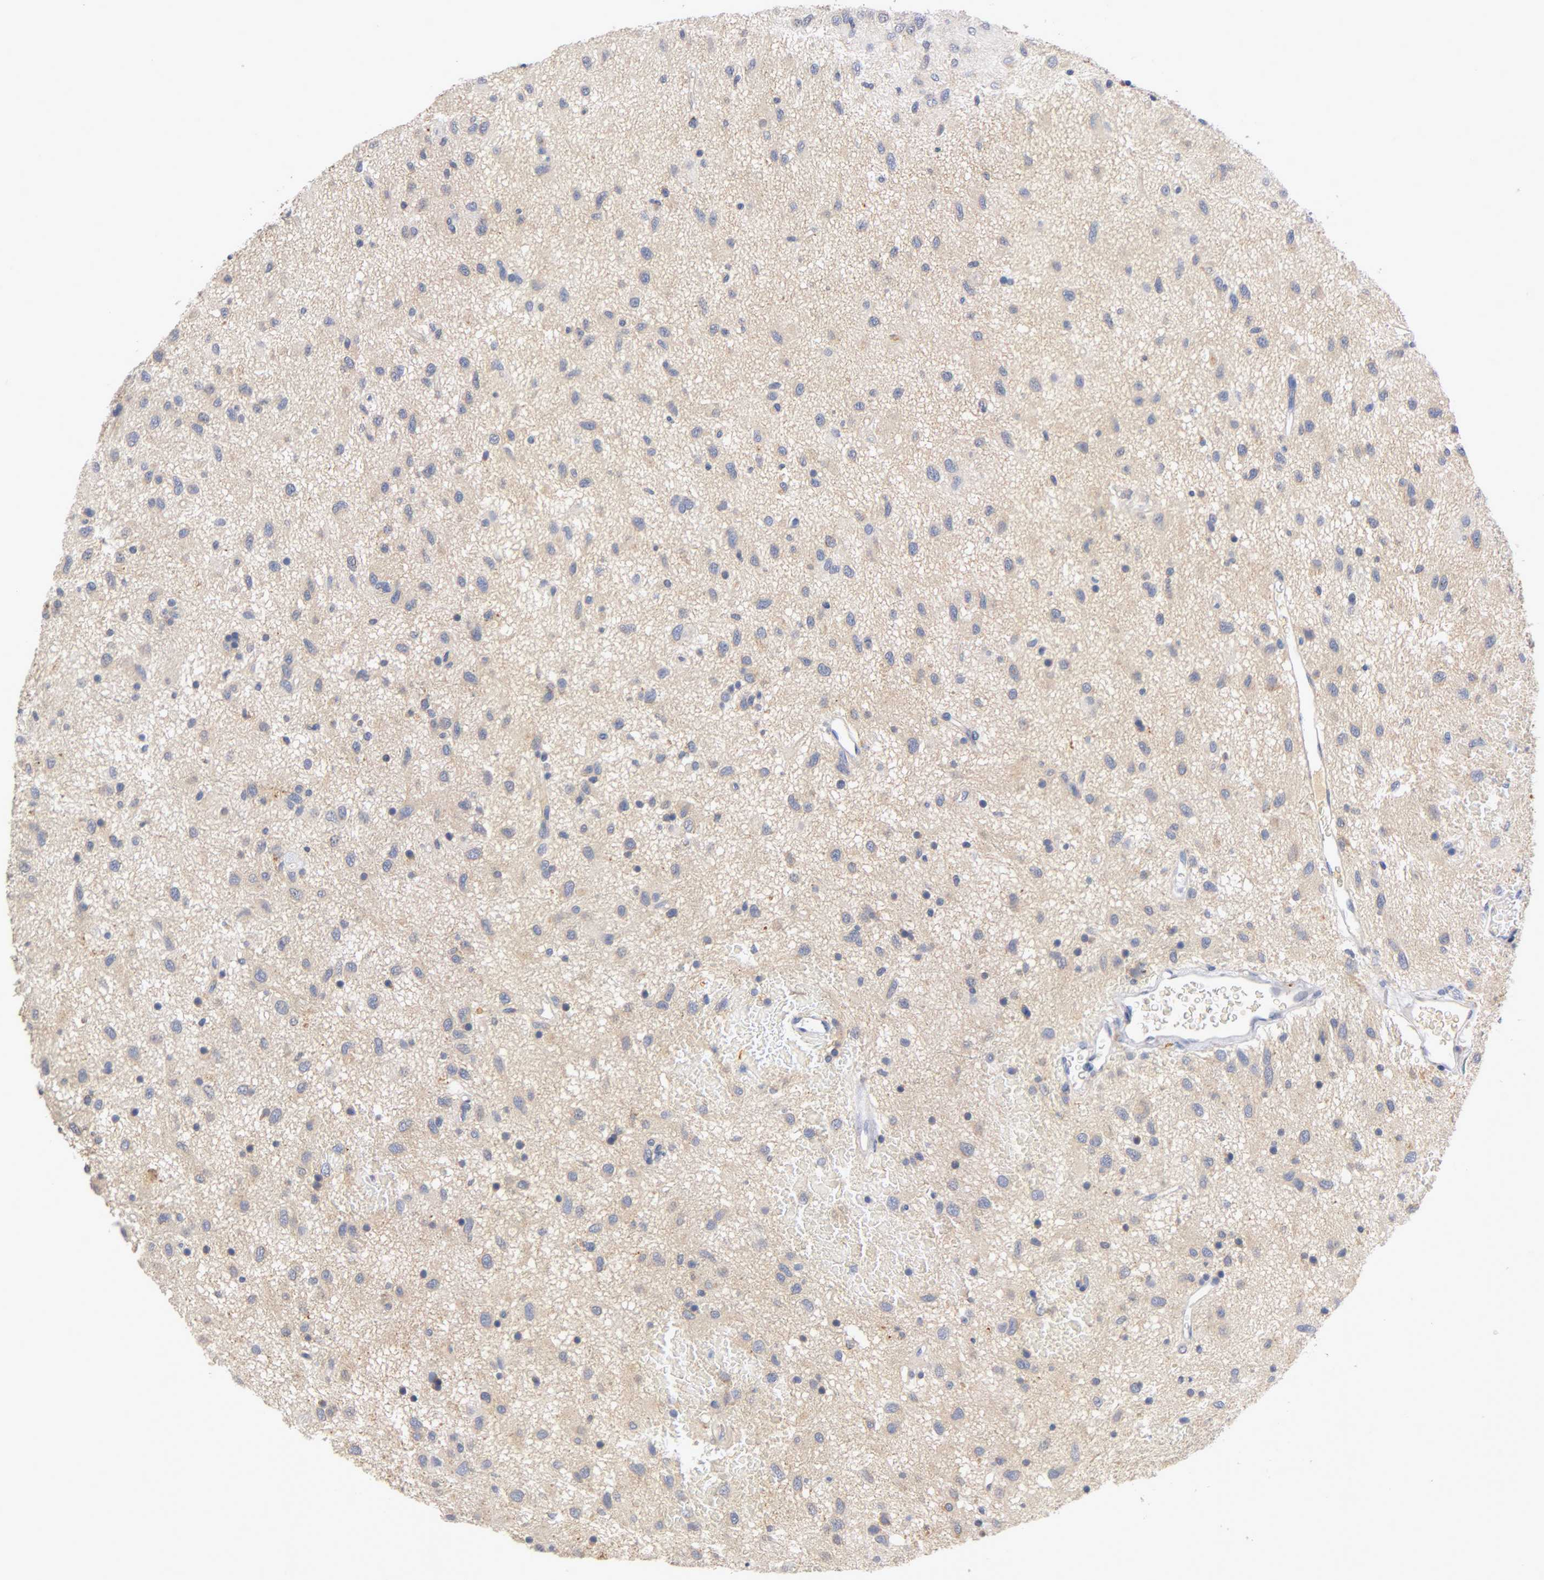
{"staining": {"intensity": "weak", "quantity": "25%-75%", "location": "cytoplasmic/membranous"}, "tissue": "glioma", "cell_type": "Tumor cells", "image_type": "cancer", "snomed": [{"axis": "morphology", "description": "Glioma, malignant, Low grade"}, {"axis": "topography", "description": "Brain"}], "caption": "The micrograph reveals staining of malignant low-grade glioma, revealing weak cytoplasmic/membranous protein expression (brown color) within tumor cells.", "gene": "PCSK6", "patient": {"sex": "male", "age": 77}}